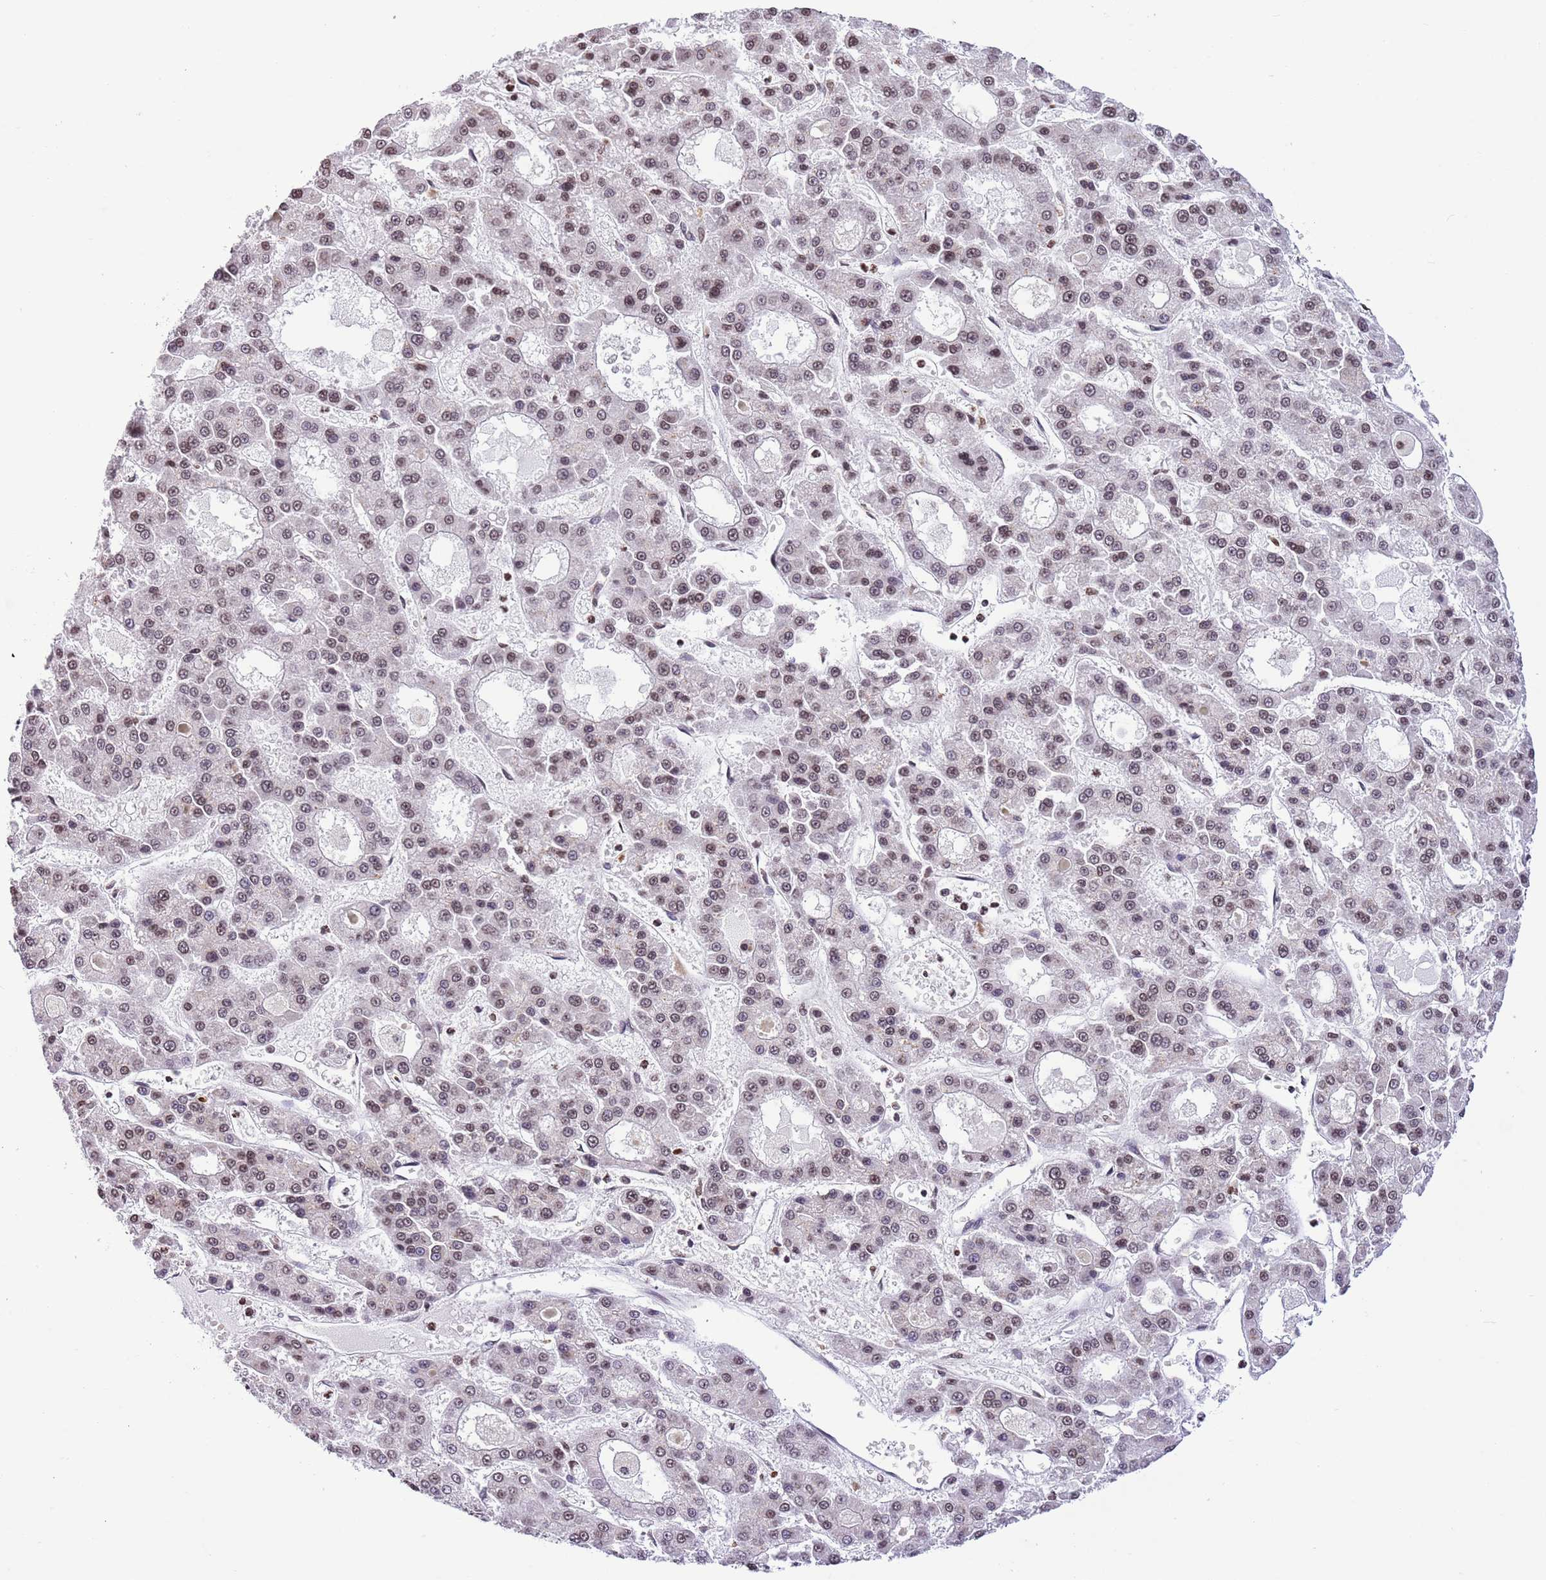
{"staining": {"intensity": "moderate", "quantity": ">75%", "location": "nuclear"}, "tissue": "liver cancer", "cell_type": "Tumor cells", "image_type": "cancer", "snomed": [{"axis": "morphology", "description": "Carcinoma, Hepatocellular, NOS"}, {"axis": "topography", "description": "Liver"}], "caption": "Moderate nuclear protein staining is appreciated in about >75% of tumor cells in liver cancer (hepatocellular carcinoma).", "gene": "NRIP1", "patient": {"sex": "male", "age": 70}}